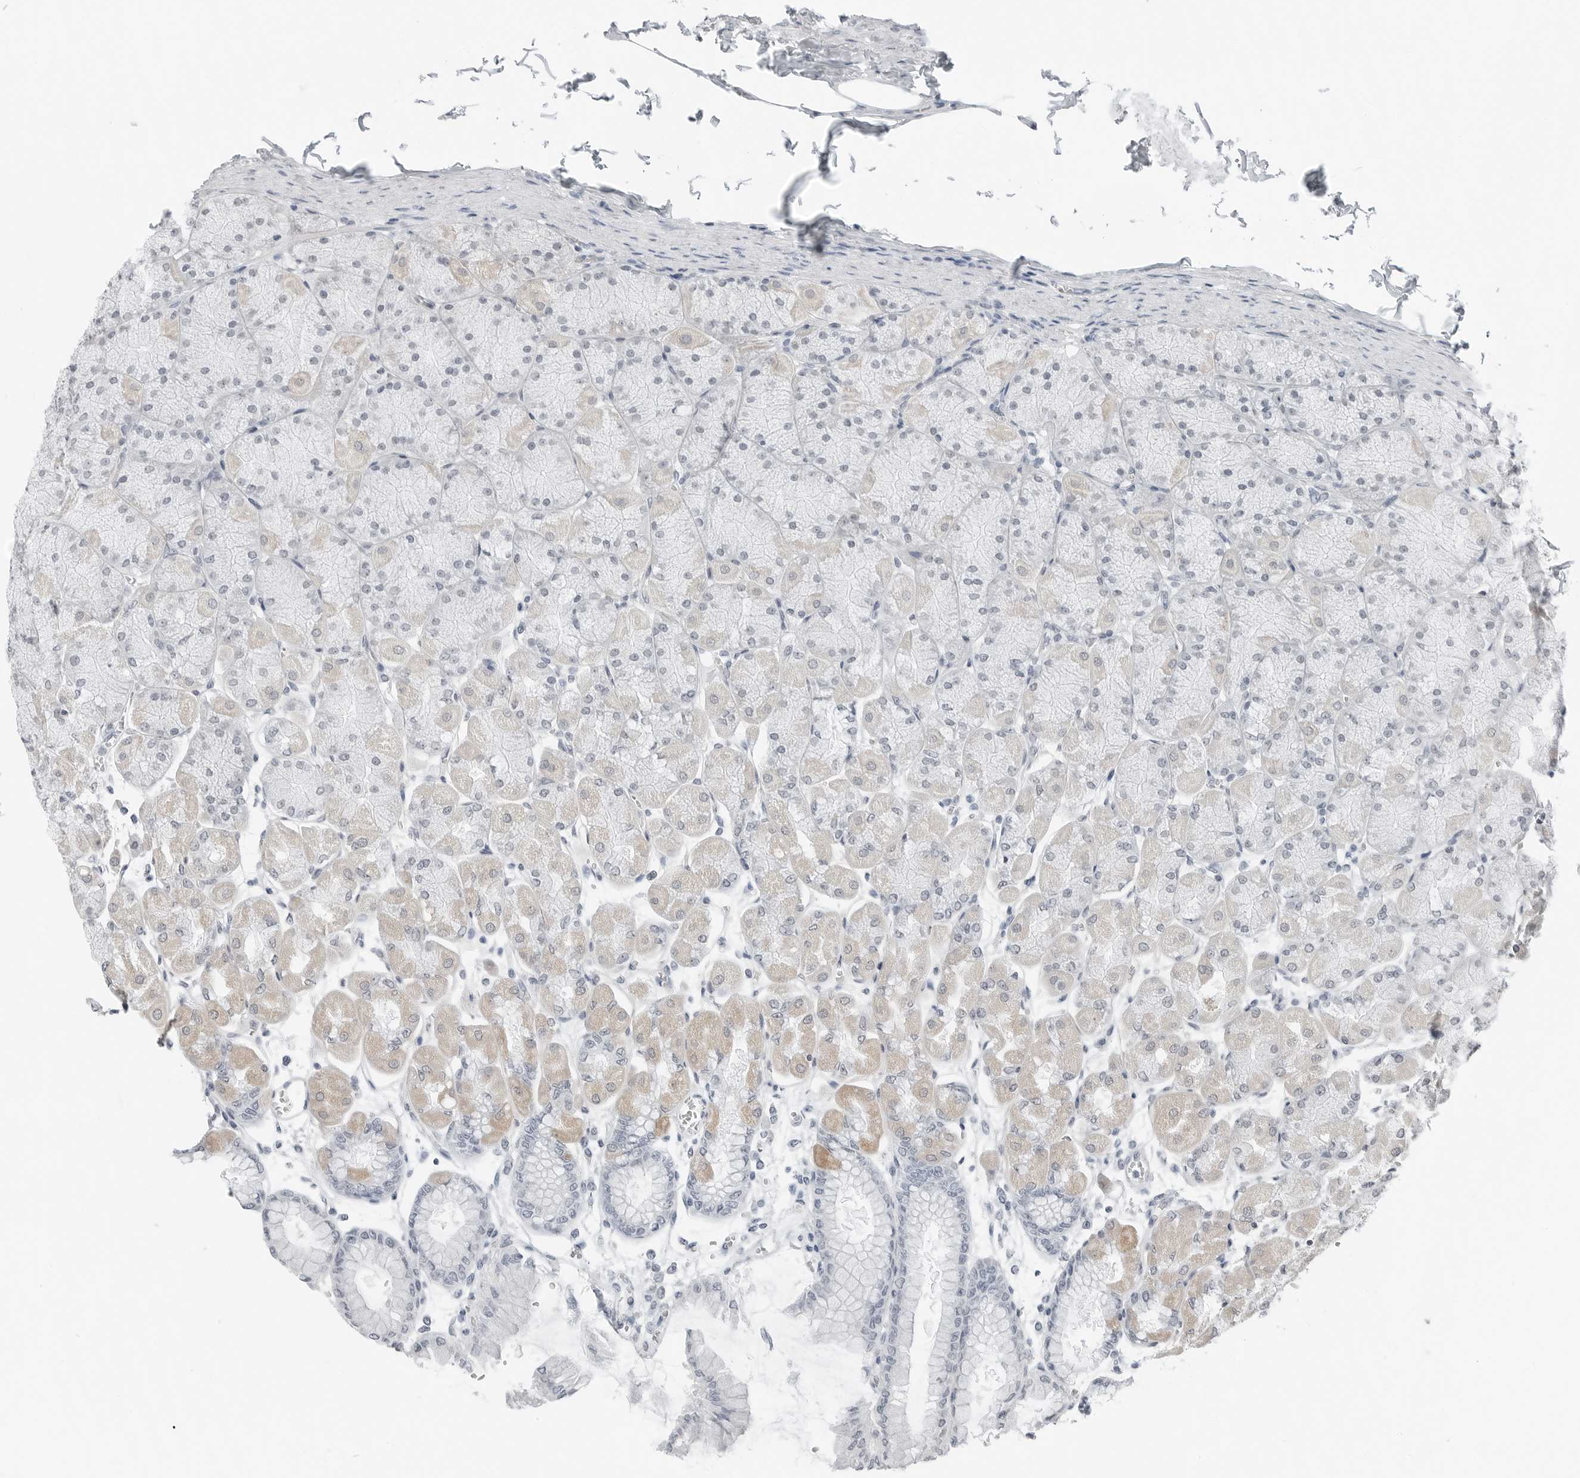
{"staining": {"intensity": "weak", "quantity": "<25%", "location": "cytoplasmic/membranous"}, "tissue": "stomach", "cell_type": "Glandular cells", "image_type": "normal", "snomed": [{"axis": "morphology", "description": "Normal tissue, NOS"}, {"axis": "topography", "description": "Stomach, upper"}], "caption": "High power microscopy image of an immunohistochemistry (IHC) photomicrograph of normal stomach, revealing no significant positivity in glandular cells.", "gene": "XIRP1", "patient": {"sex": "female", "age": 56}}